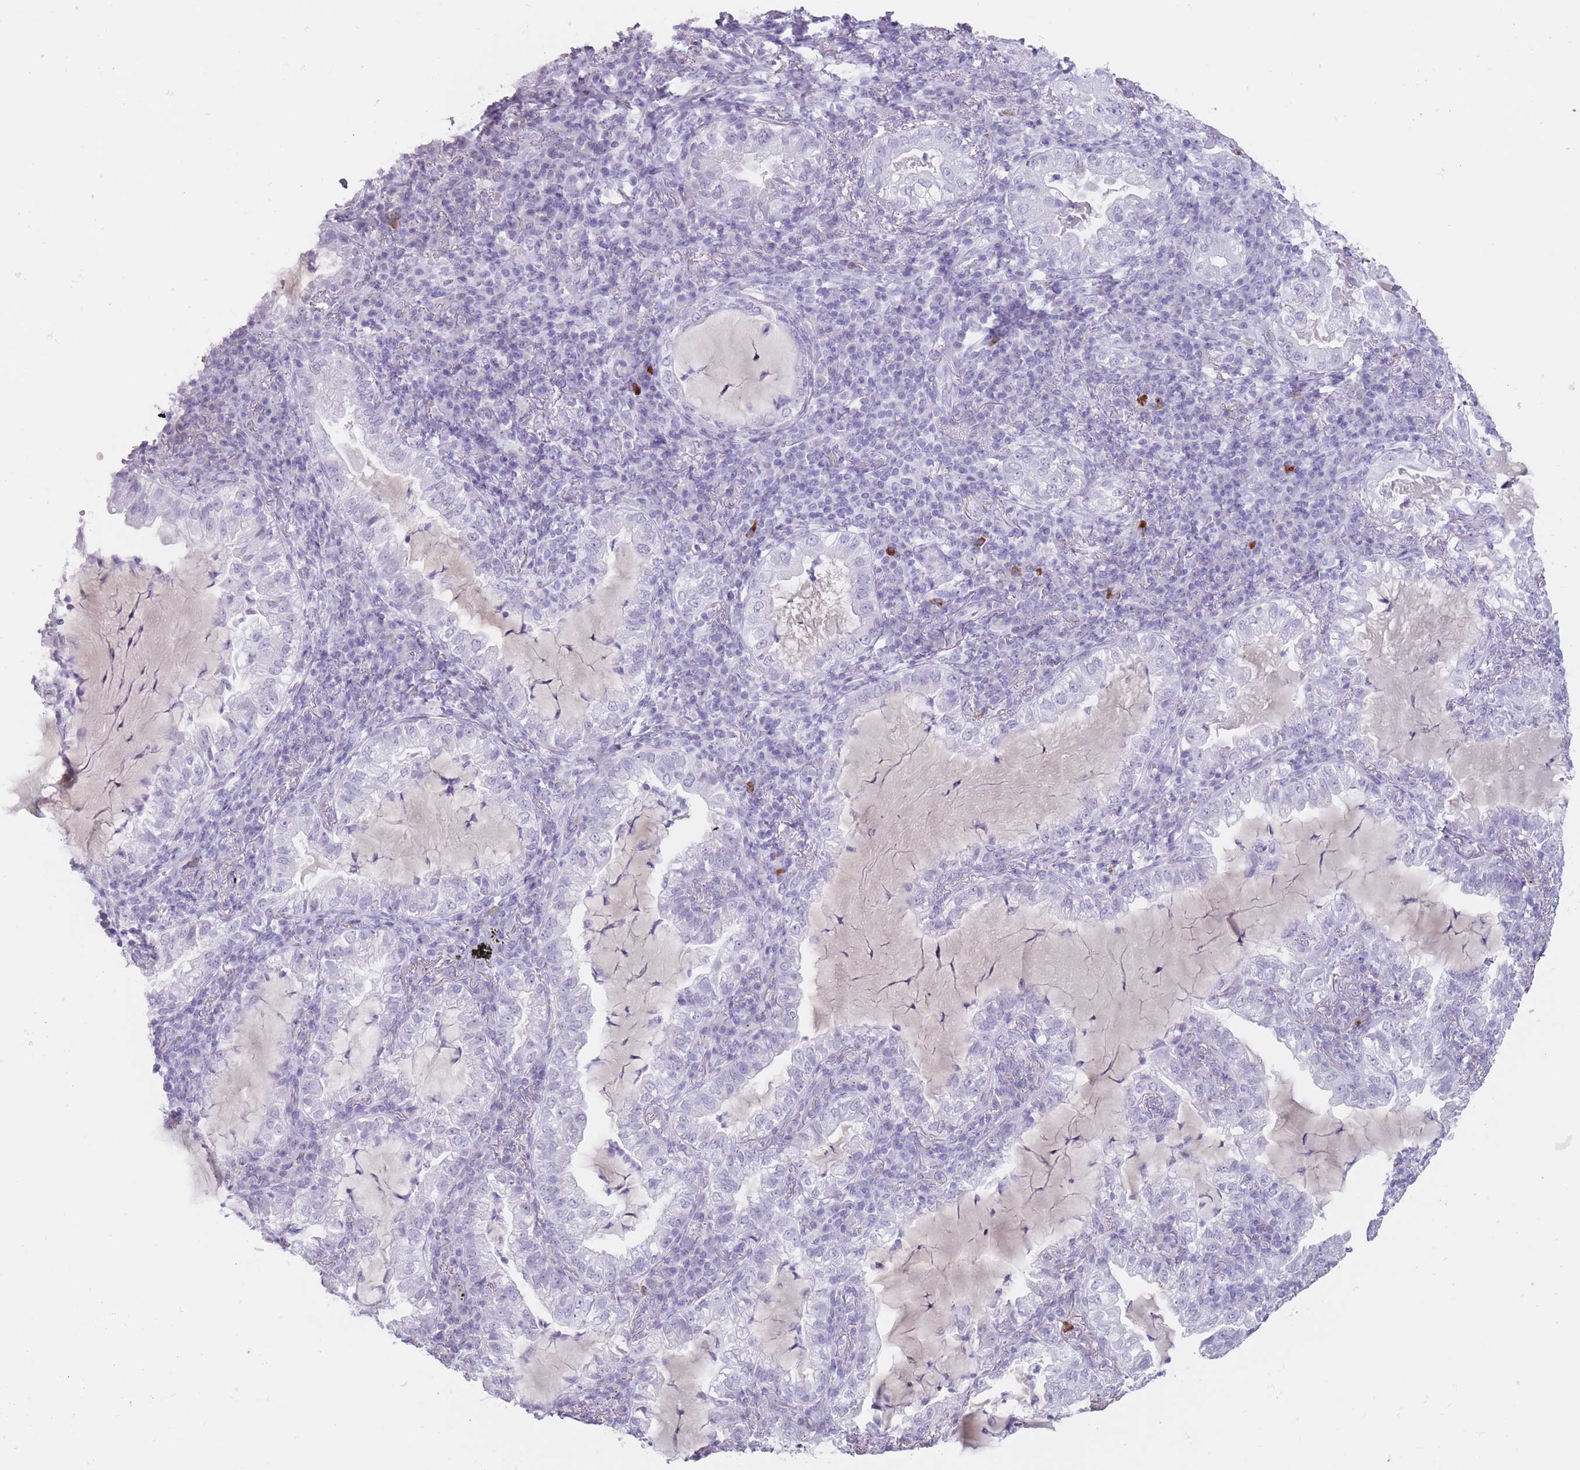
{"staining": {"intensity": "negative", "quantity": "none", "location": "none"}, "tissue": "lung cancer", "cell_type": "Tumor cells", "image_type": "cancer", "snomed": [{"axis": "morphology", "description": "Adenocarcinoma, NOS"}, {"axis": "topography", "description": "Lung"}], "caption": "A high-resolution photomicrograph shows IHC staining of adenocarcinoma (lung), which reveals no significant expression in tumor cells.", "gene": "PNMA3", "patient": {"sex": "female", "age": 73}}